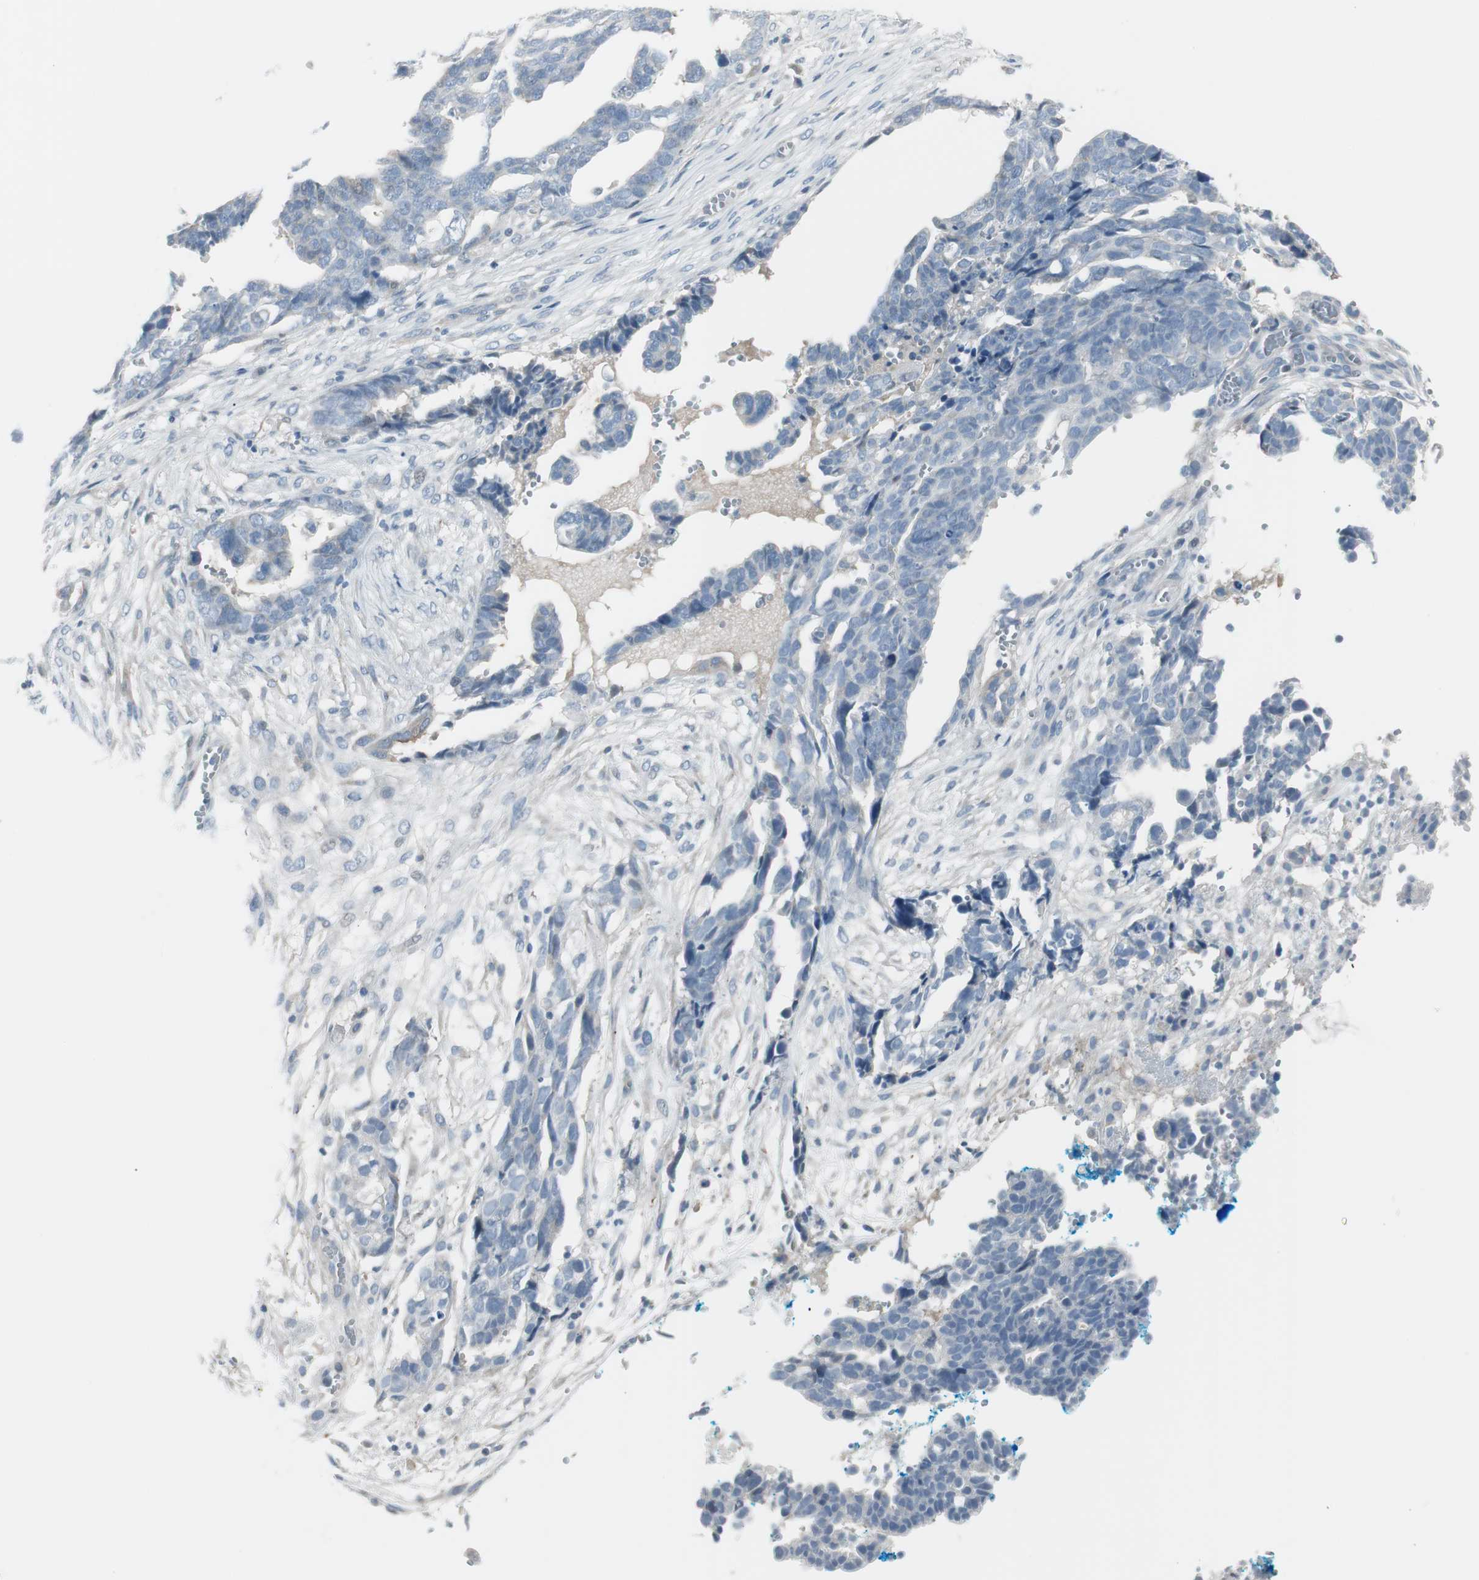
{"staining": {"intensity": "negative", "quantity": "none", "location": "none"}, "tissue": "ovarian cancer", "cell_type": "Tumor cells", "image_type": "cancer", "snomed": [{"axis": "morphology", "description": "Normal tissue, NOS"}, {"axis": "morphology", "description": "Cystadenocarcinoma, serous, NOS"}, {"axis": "topography", "description": "Fallopian tube"}, {"axis": "topography", "description": "Ovary"}], "caption": "Tumor cells show no significant staining in ovarian serous cystadenocarcinoma. Nuclei are stained in blue.", "gene": "CACNA2D1", "patient": {"sex": "female", "age": 56}}